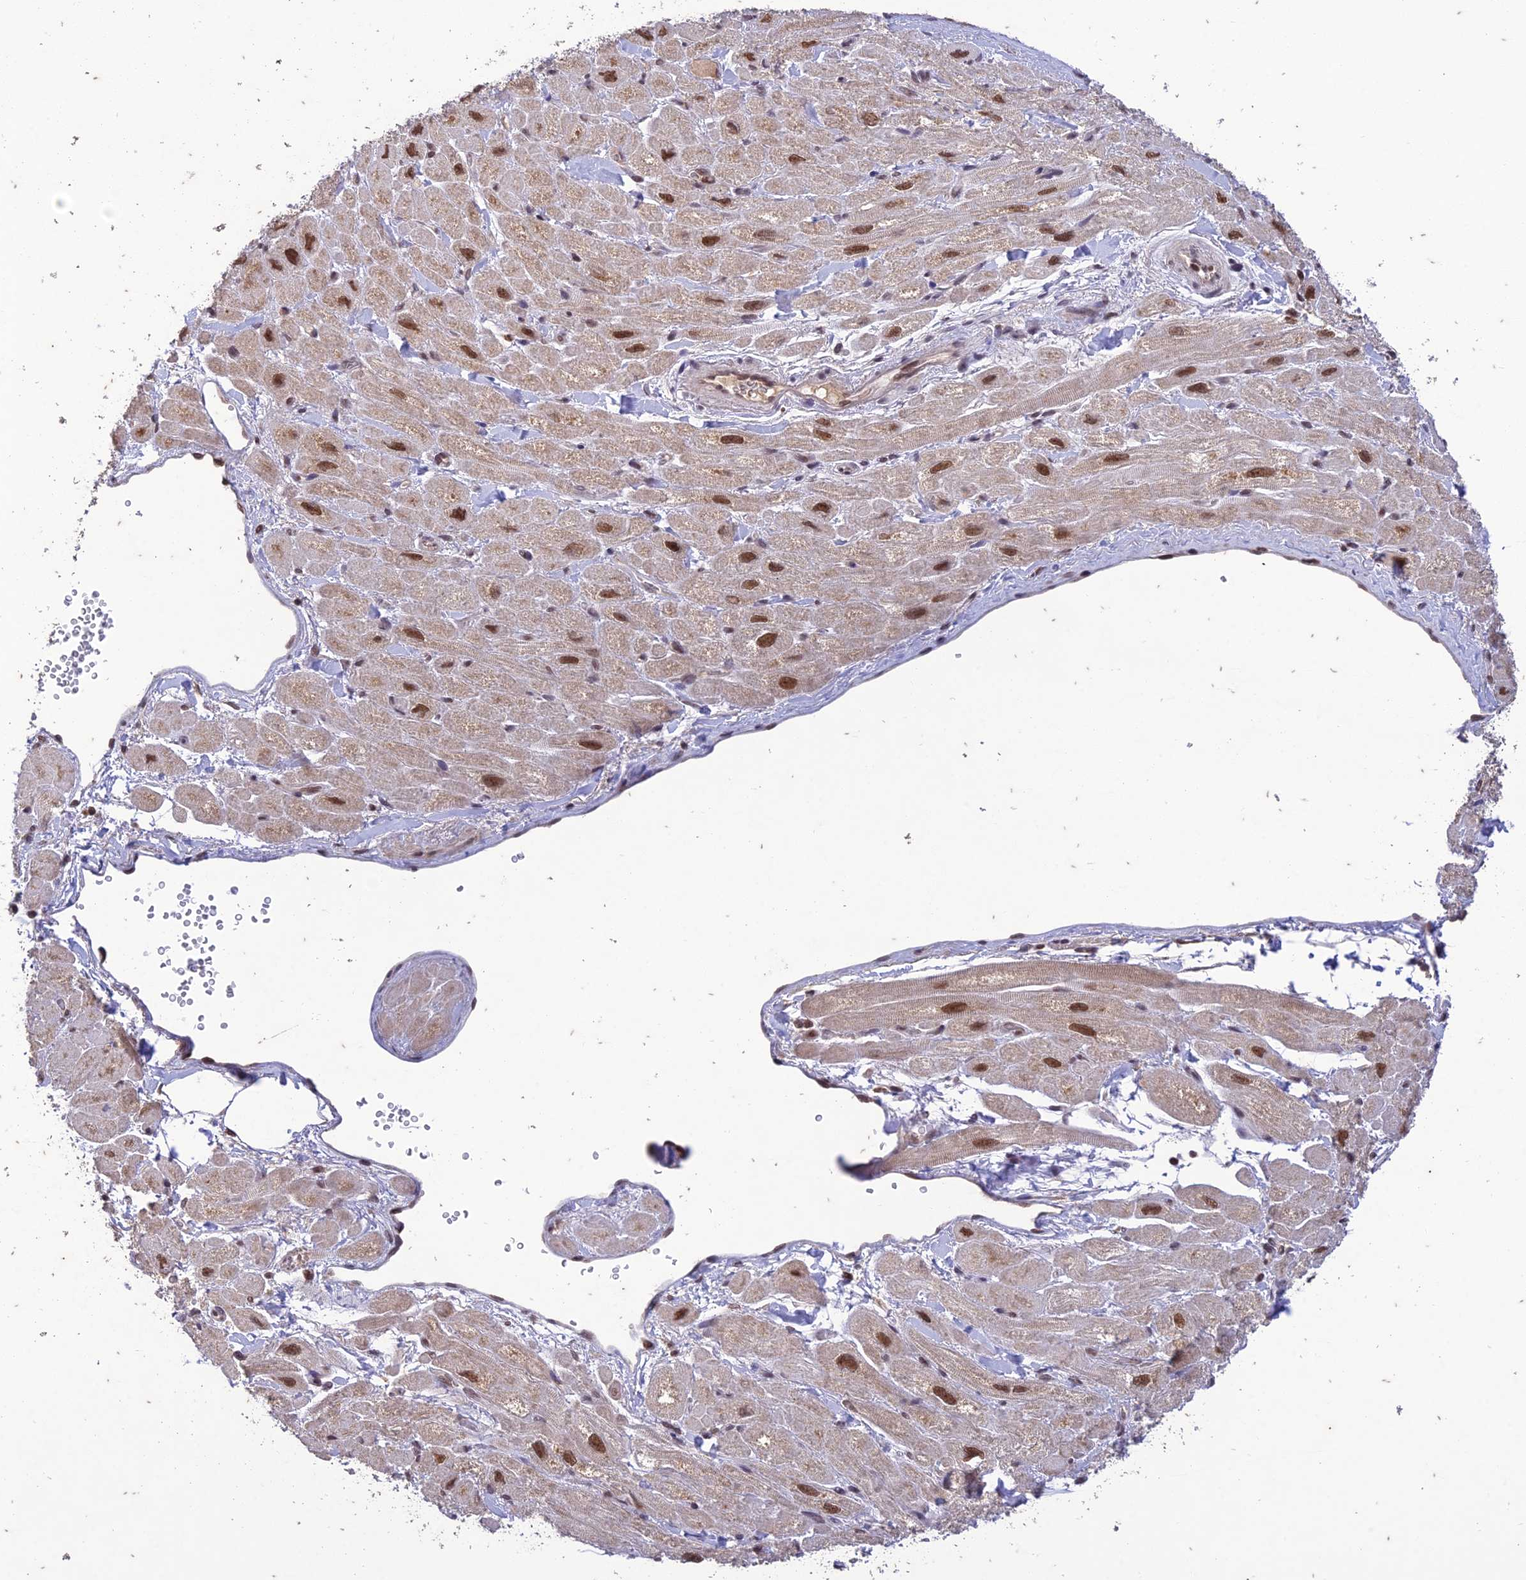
{"staining": {"intensity": "moderate", "quantity": "25%-75%", "location": "cytoplasmic/membranous,nuclear"}, "tissue": "heart muscle", "cell_type": "Cardiomyocytes", "image_type": "normal", "snomed": [{"axis": "morphology", "description": "Normal tissue, NOS"}, {"axis": "topography", "description": "Heart"}], "caption": "This photomicrograph reveals immunohistochemistry staining of normal heart muscle, with medium moderate cytoplasmic/membranous,nuclear expression in approximately 25%-75% of cardiomyocytes.", "gene": "POP4", "patient": {"sex": "male", "age": 65}}